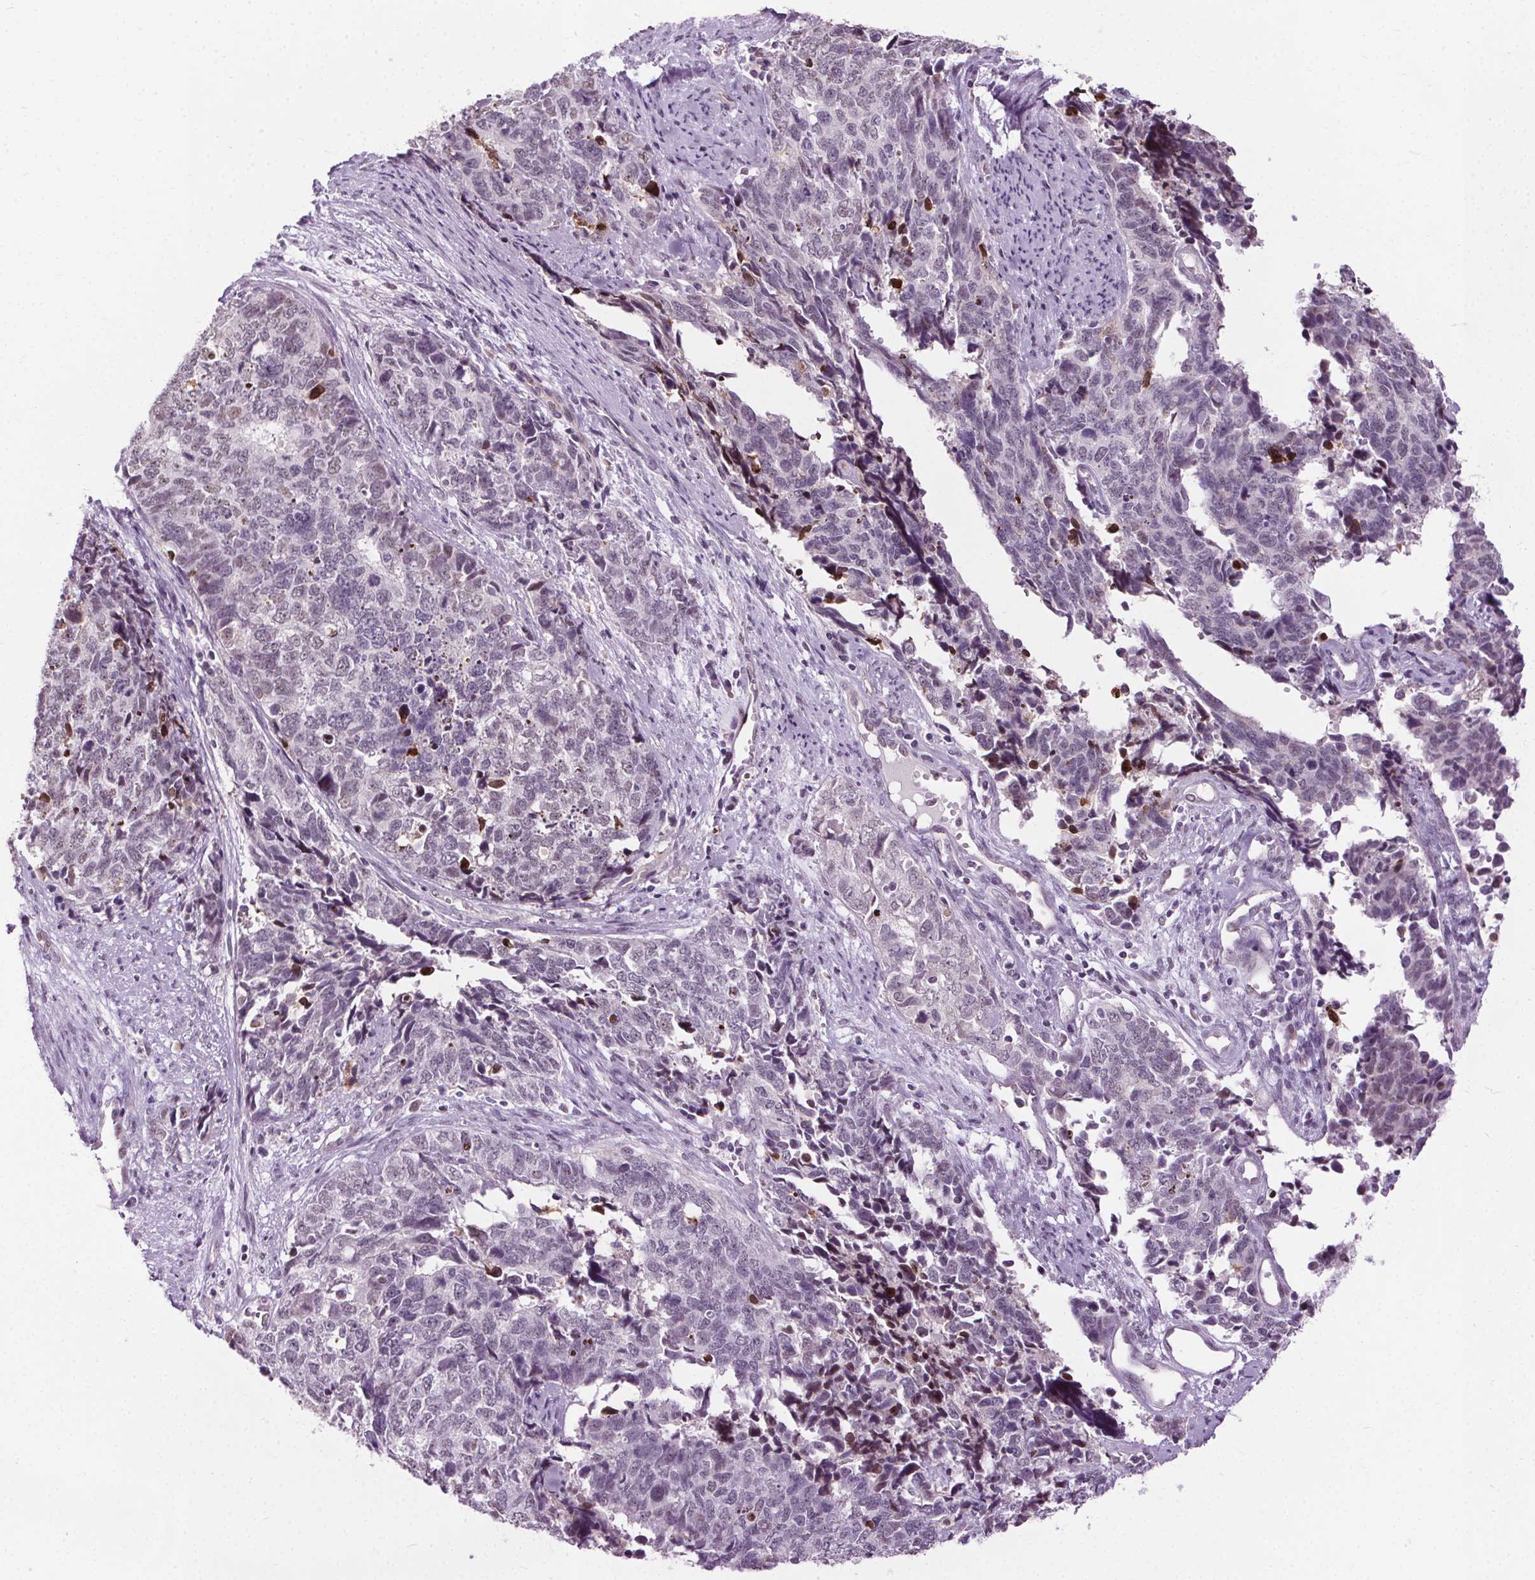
{"staining": {"intensity": "negative", "quantity": "none", "location": "none"}, "tissue": "cervical cancer", "cell_type": "Tumor cells", "image_type": "cancer", "snomed": [{"axis": "morphology", "description": "Squamous cell carcinoma, NOS"}, {"axis": "topography", "description": "Cervix"}], "caption": "A micrograph of human cervical cancer (squamous cell carcinoma) is negative for staining in tumor cells.", "gene": "CEBPA", "patient": {"sex": "female", "age": 63}}